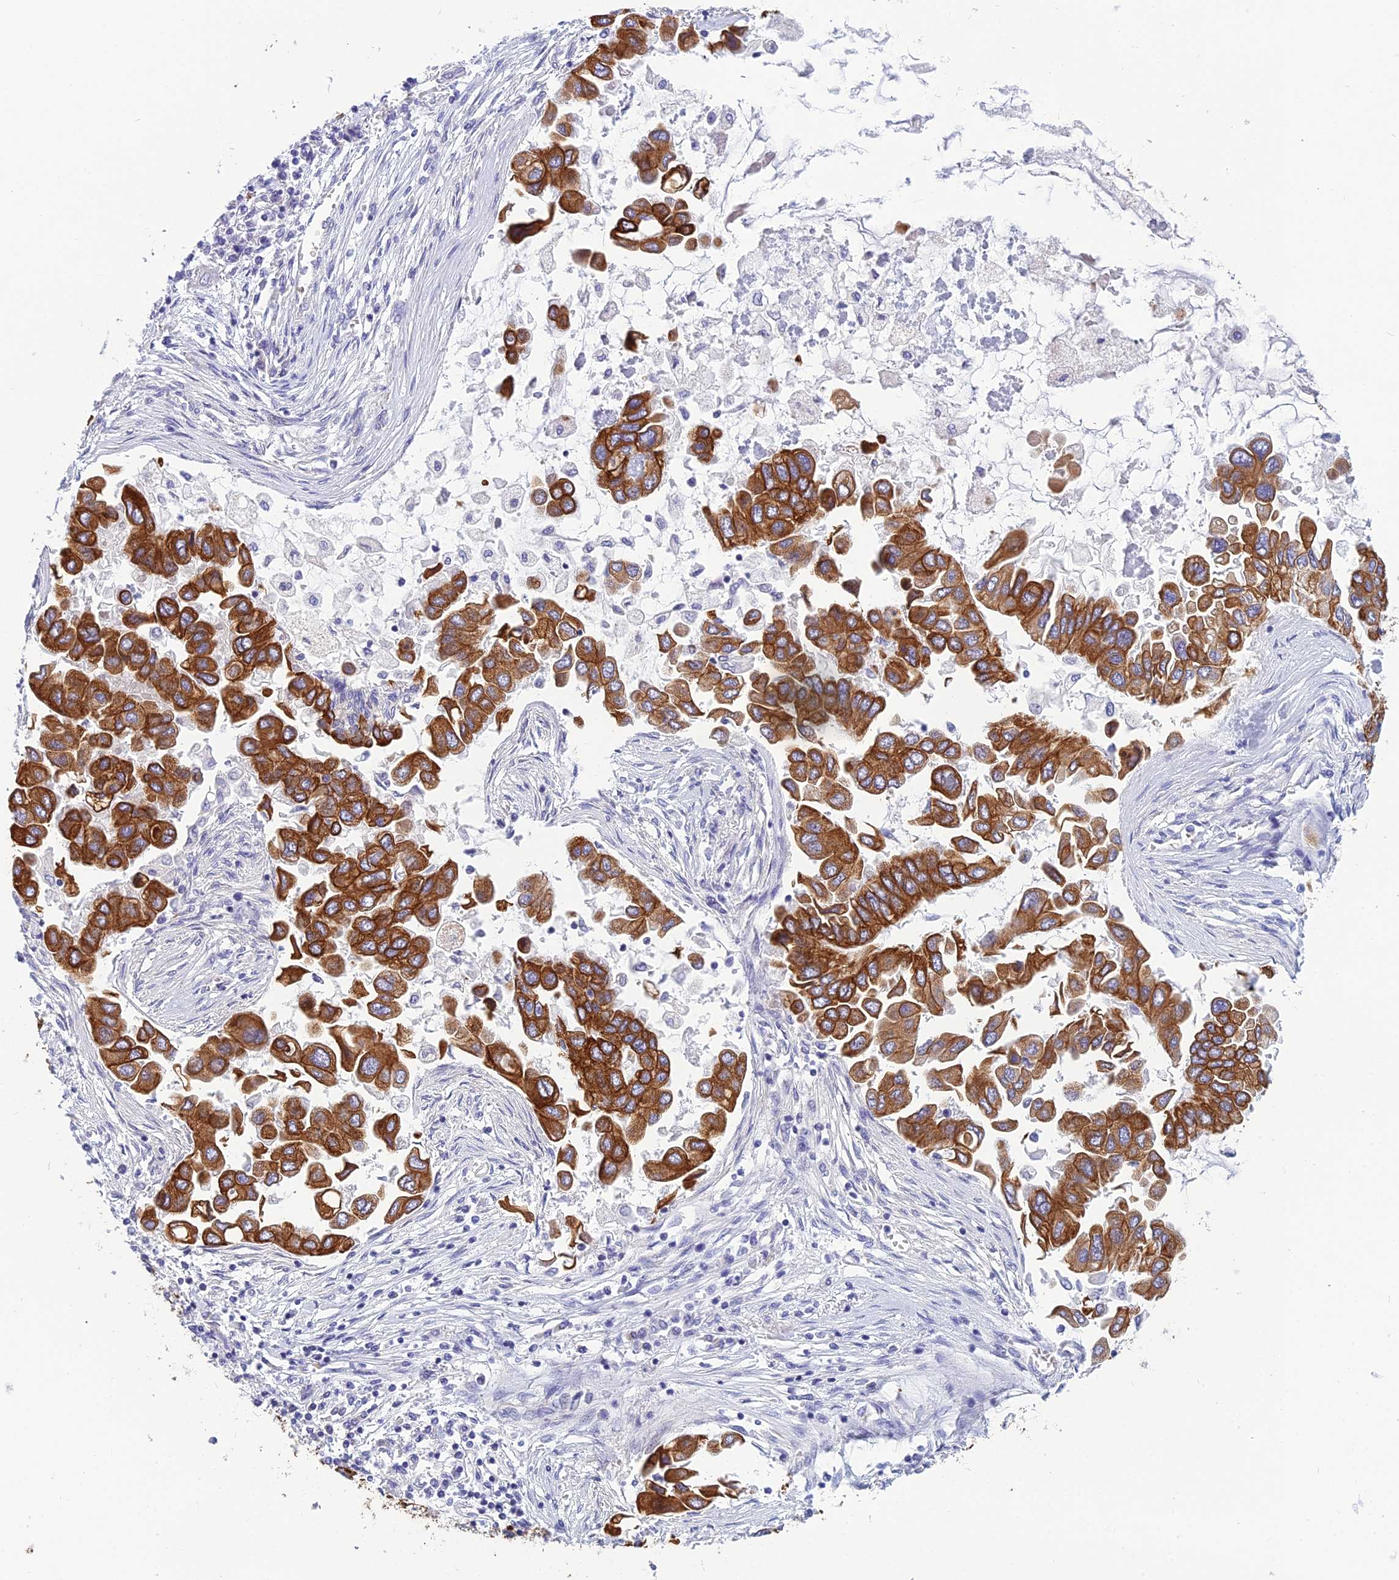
{"staining": {"intensity": "strong", "quantity": ">75%", "location": "cytoplasmic/membranous"}, "tissue": "lung cancer", "cell_type": "Tumor cells", "image_type": "cancer", "snomed": [{"axis": "morphology", "description": "Adenocarcinoma, NOS"}, {"axis": "topography", "description": "Lung"}], "caption": "Immunohistochemistry (IHC) histopathology image of human lung cancer stained for a protein (brown), which demonstrates high levels of strong cytoplasmic/membranous expression in about >75% of tumor cells.", "gene": "RBM41", "patient": {"sex": "female", "age": 76}}